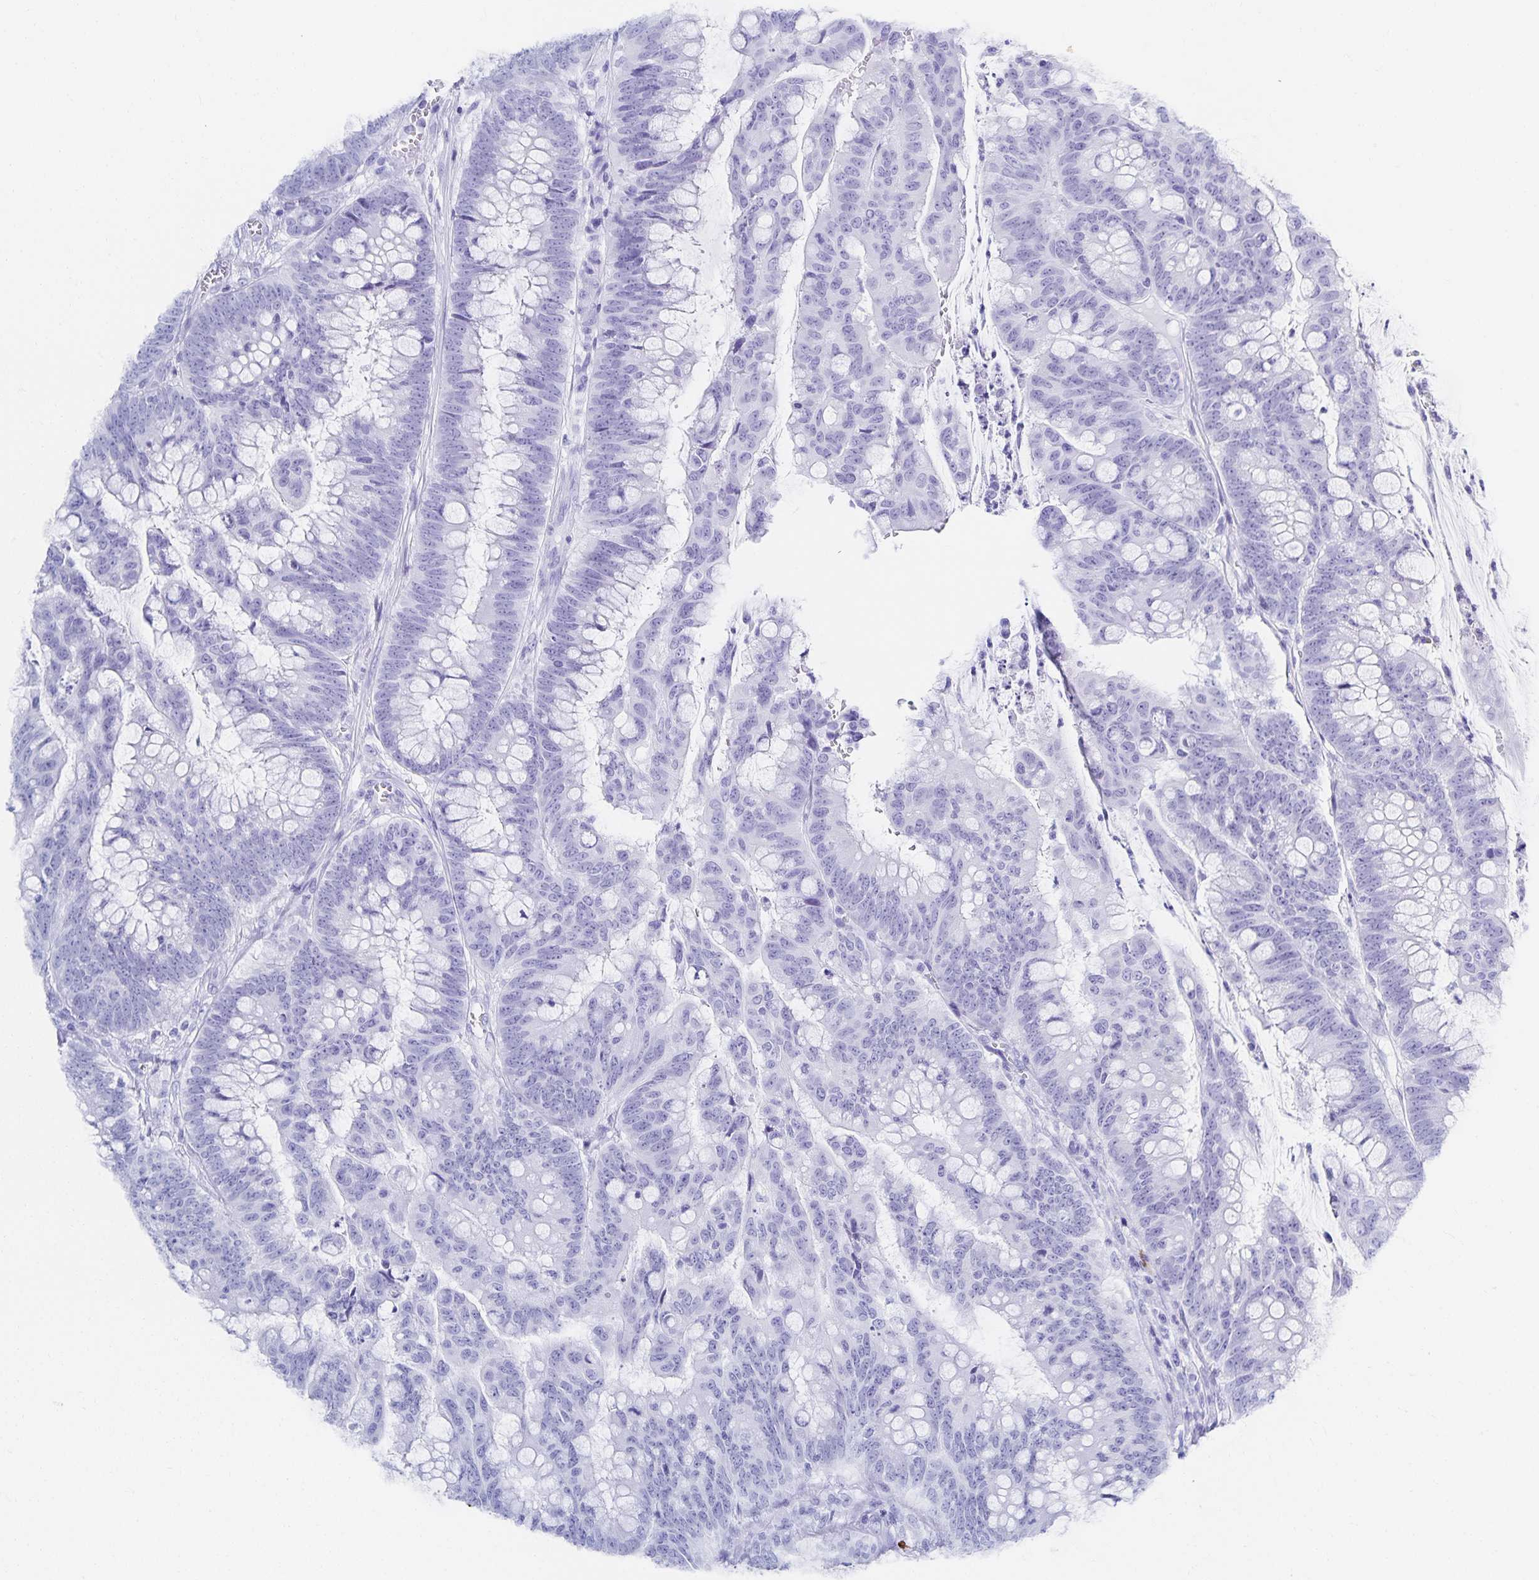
{"staining": {"intensity": "negative", "quantity": "none", "location": "none"}, "tissue": "colorectal cancer", "cell_type": "Tumor cells", "image_type": "cancer", "snomed": [{"axis": "morphology", "description": "Adenocarcinoma, NOS"}, {"axis": "topography", "description": "Colon"}], "caption": "Immunohistochemistry photomicrograph of neoplastic tissue: human colorectal cancer (adenocarcinoma) stained with DAB (3,3'-diaminobenzidine) reveals no significant protein expression in tumor cells.", "gene": "SNTN", "patient": {"sex": "male", "age": 62}}